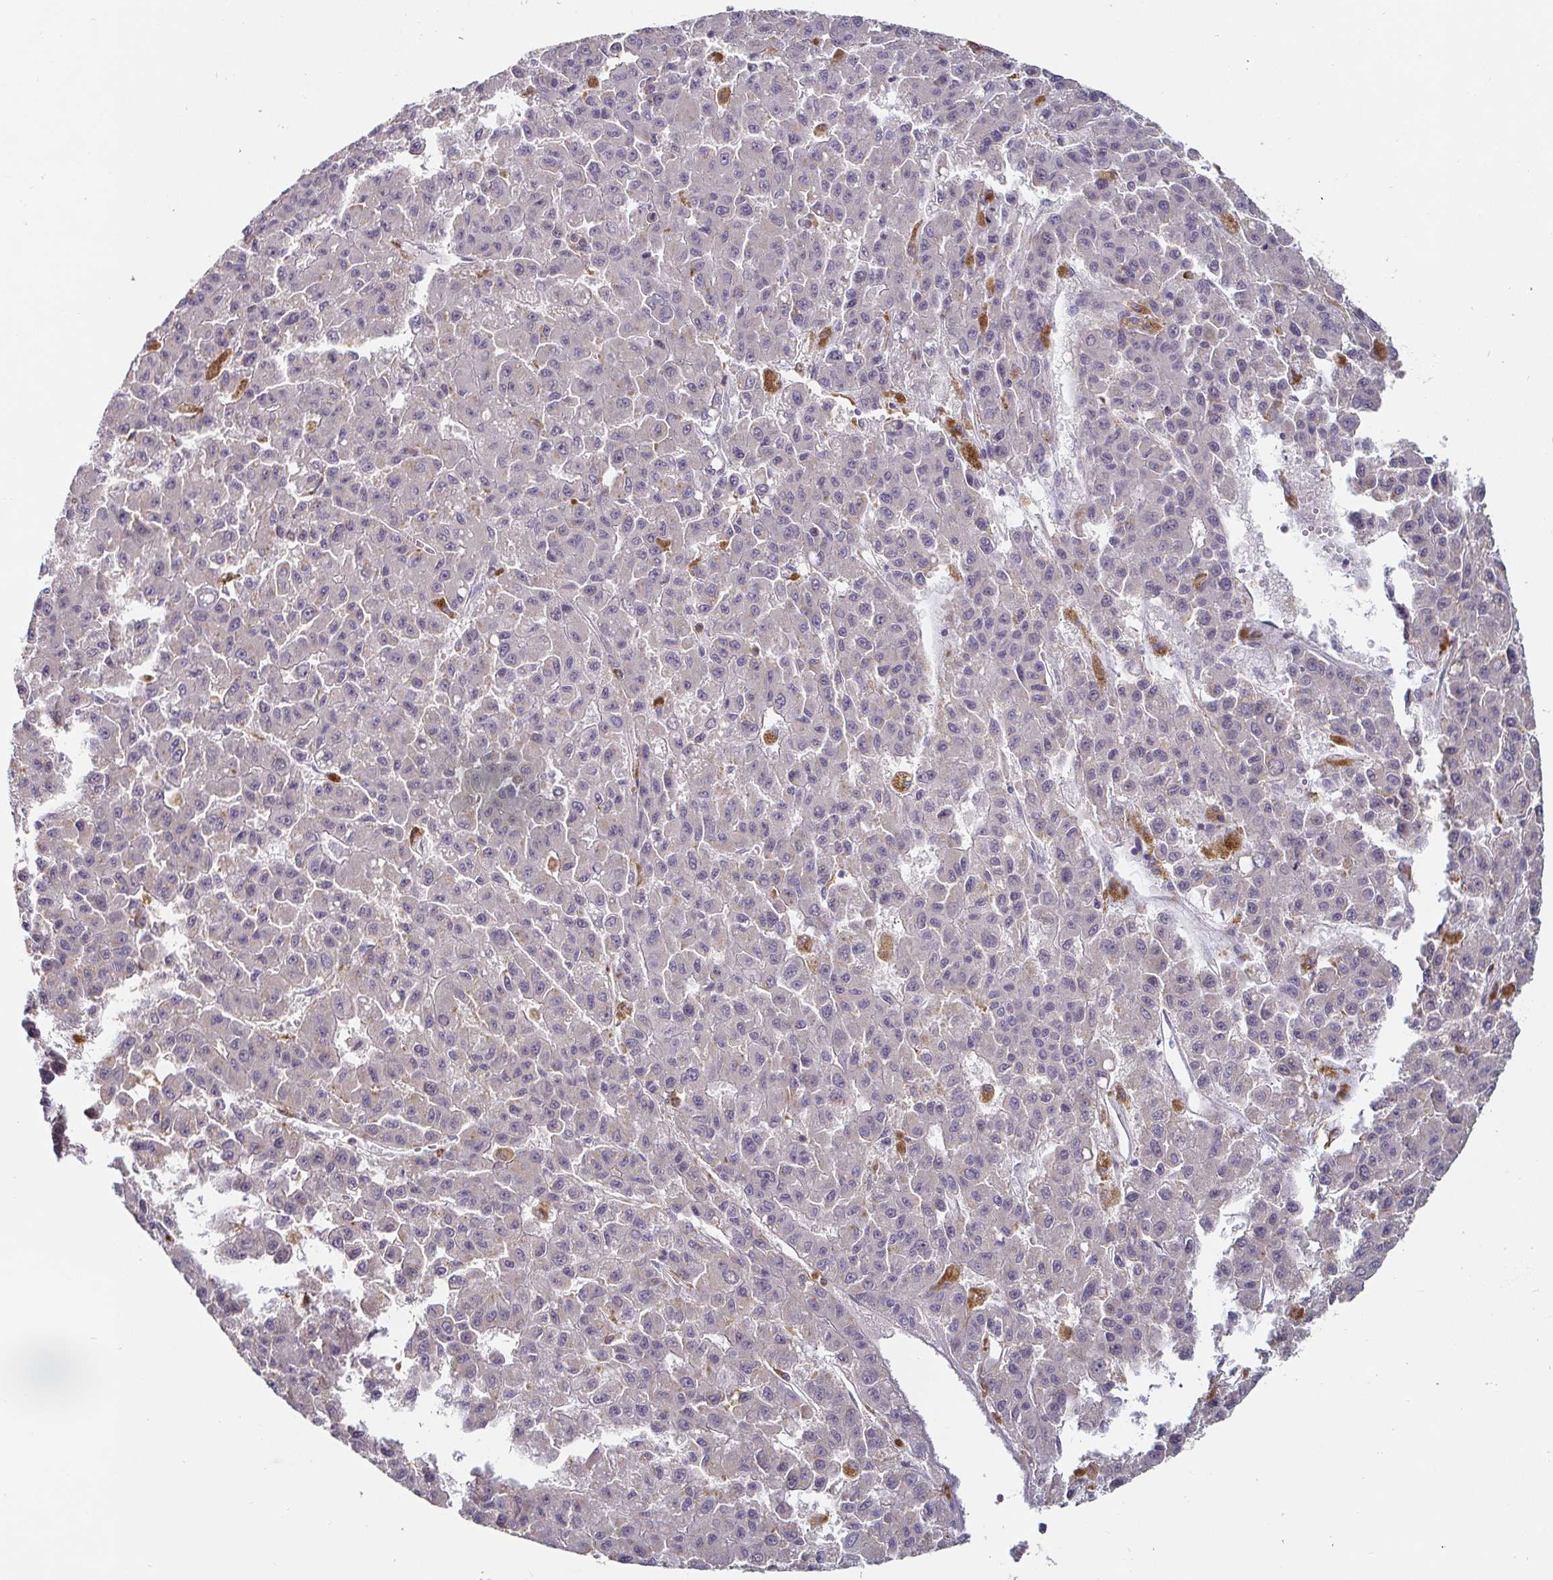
{"staining": {"intensity": "negative", "quantity": "none", "location": "none"}, "tissue": "liver cancer", "cell_type": "Tumor cells", "image_type": "cancer", "snomed": [{"axis": "morphology", "description": "Carcinoma, Hepatocellular, NOS"}, {"axis": "topography", "description": "Liver"}], "caption": "DAB (3,3'-diaminobenzidine) immunohistochemical staining of human liver hepatocellular carcinoma exhibits no significant expression in tumor cells.", "gene": "CDH18", "patient": {"sex": "male", "age": 70}}